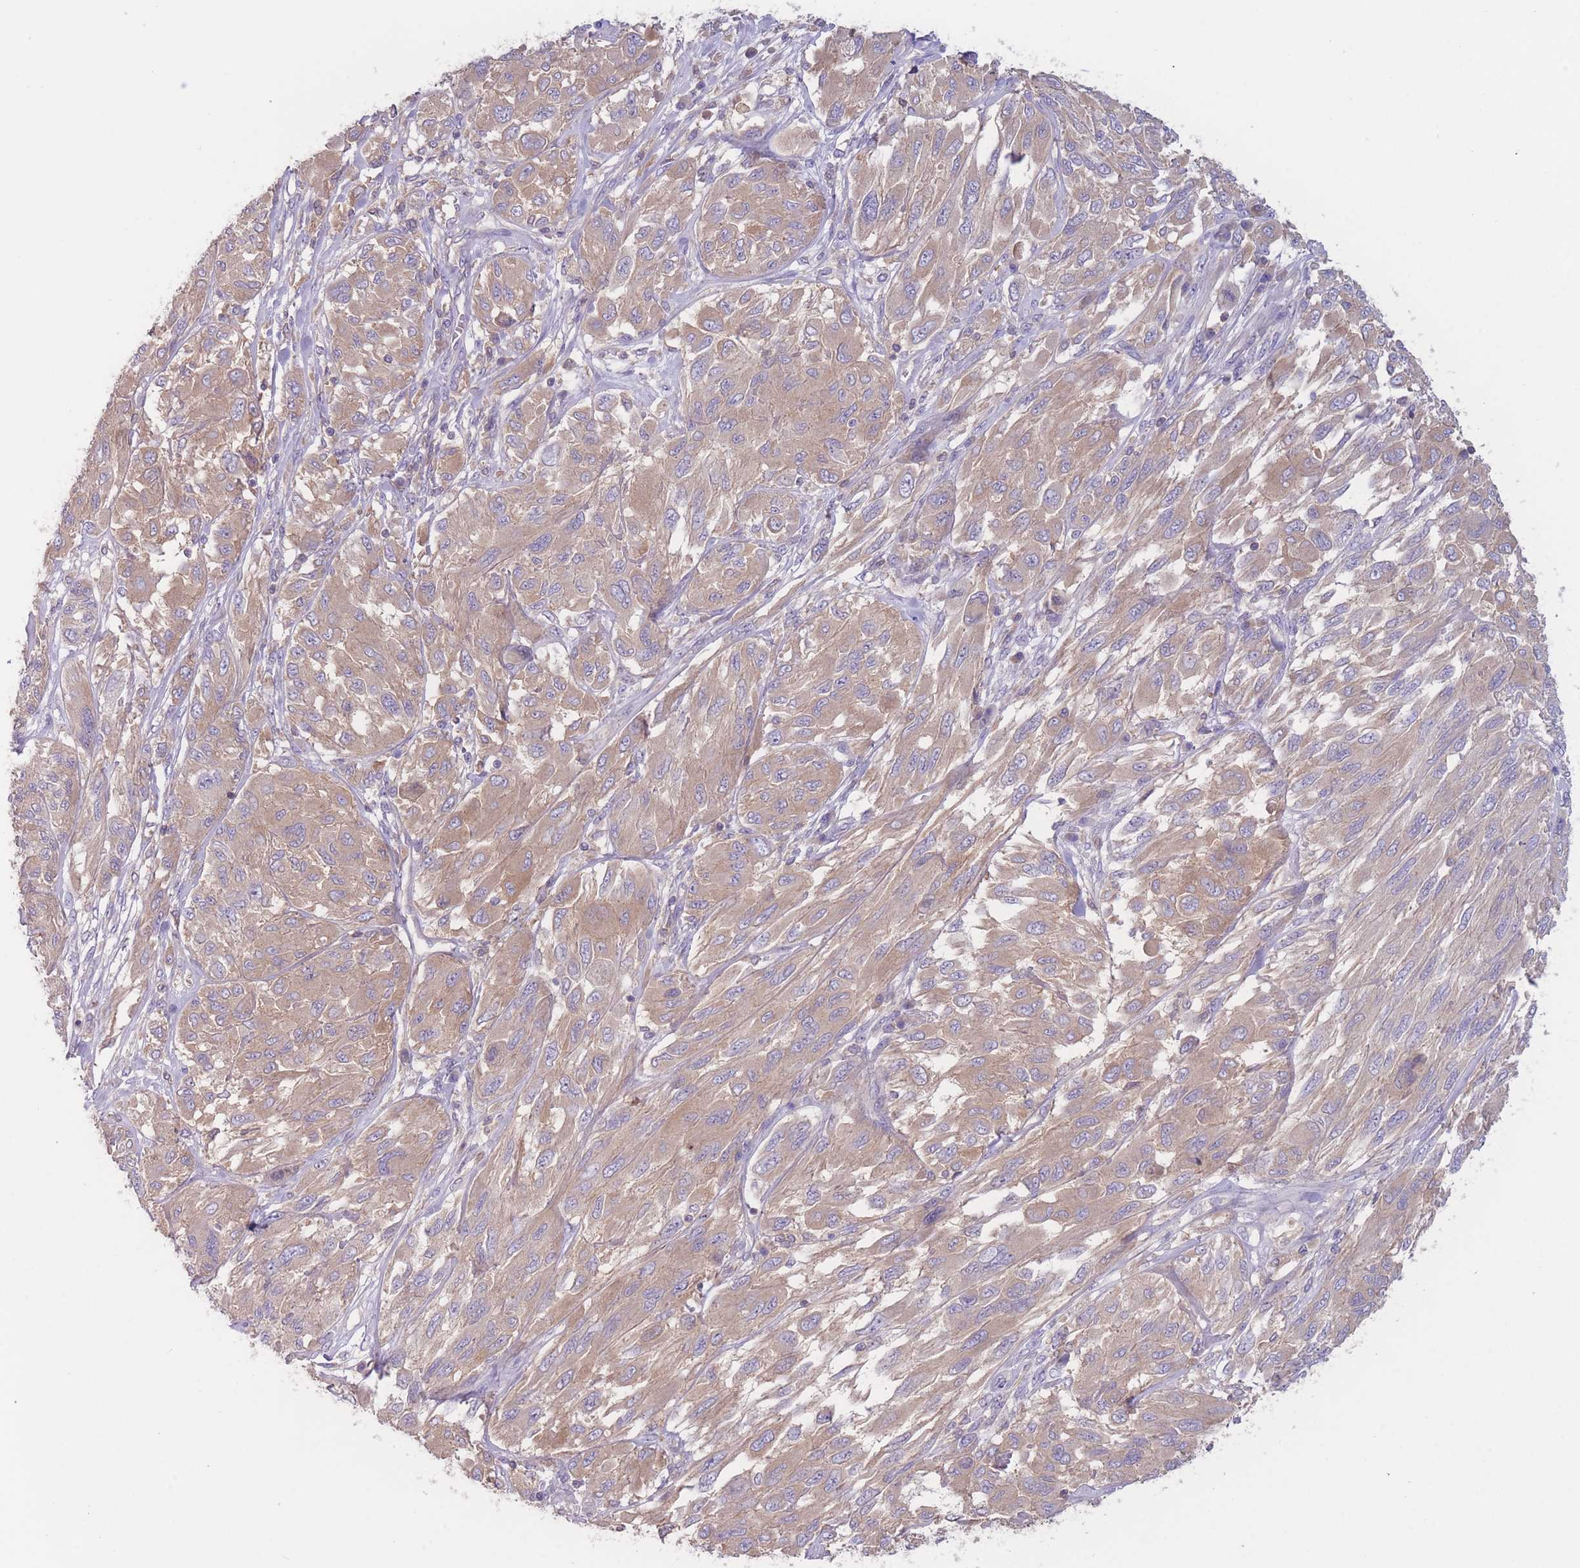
{"staining": {"intensity": "weak", "quantity": ">75%", "location": "cytoplasmic/membranous"}, "tissue": "melanoma", "cell_type": "Tumor cells", "image_type": "cancer", "snomed": [{"axis": "morphology", "description": "Malignant melanoma, NOS"}, {"axis": "topography", "description": "Skin"}], "caption": "Brown immunohistochemical staining in human malignant melanoma demonstrates weak cytoplasmic/membranous positivity in about >75% of tumor cells.", "gene": "ST3GAL4", "patient": {"sex": "female", "age": 91}}